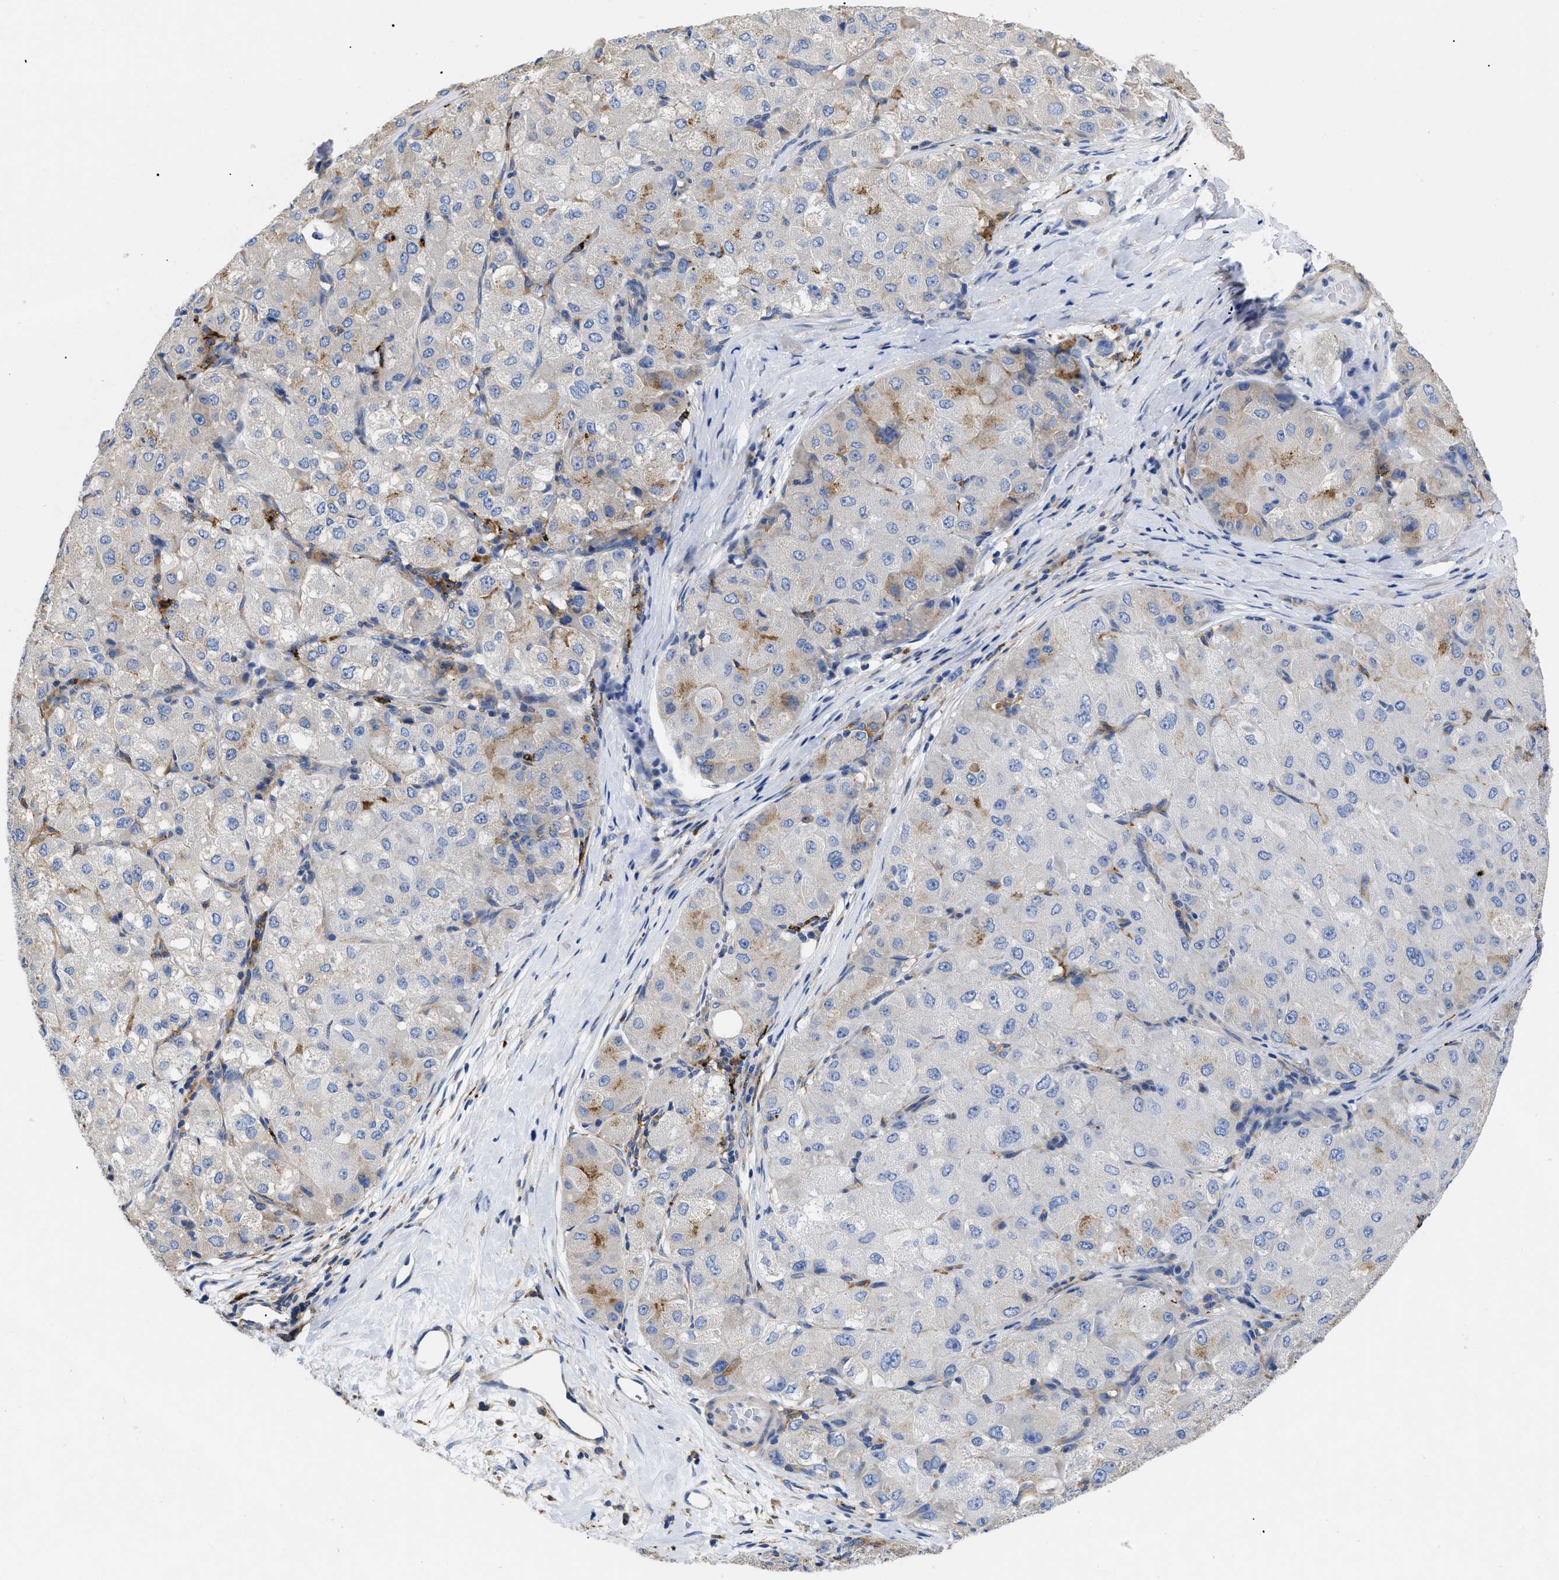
{"staining": {"intensity": "weak", "quantity": "<25%", "location": "cytoplasmic/membranous"}, "tissue": "liver cancer", "cell_type": "Tumor cells", "image_type": "cancer", "snomed": [{"axis": "morphology", "description": "Carcinoma, Hepatocellular, NOS"}, {"axis": "topography", "description": "Liver"}], "caption": "This is a micrograph of IHC staining of hepatocellular carcinoma (liver), which shows no positivity in tumor cells. (DAB IHC visualized using brightfield microscopy, high magnification).", "gene": "HLA-DPA1", "patient": {"sex": "male", "age": 80}}